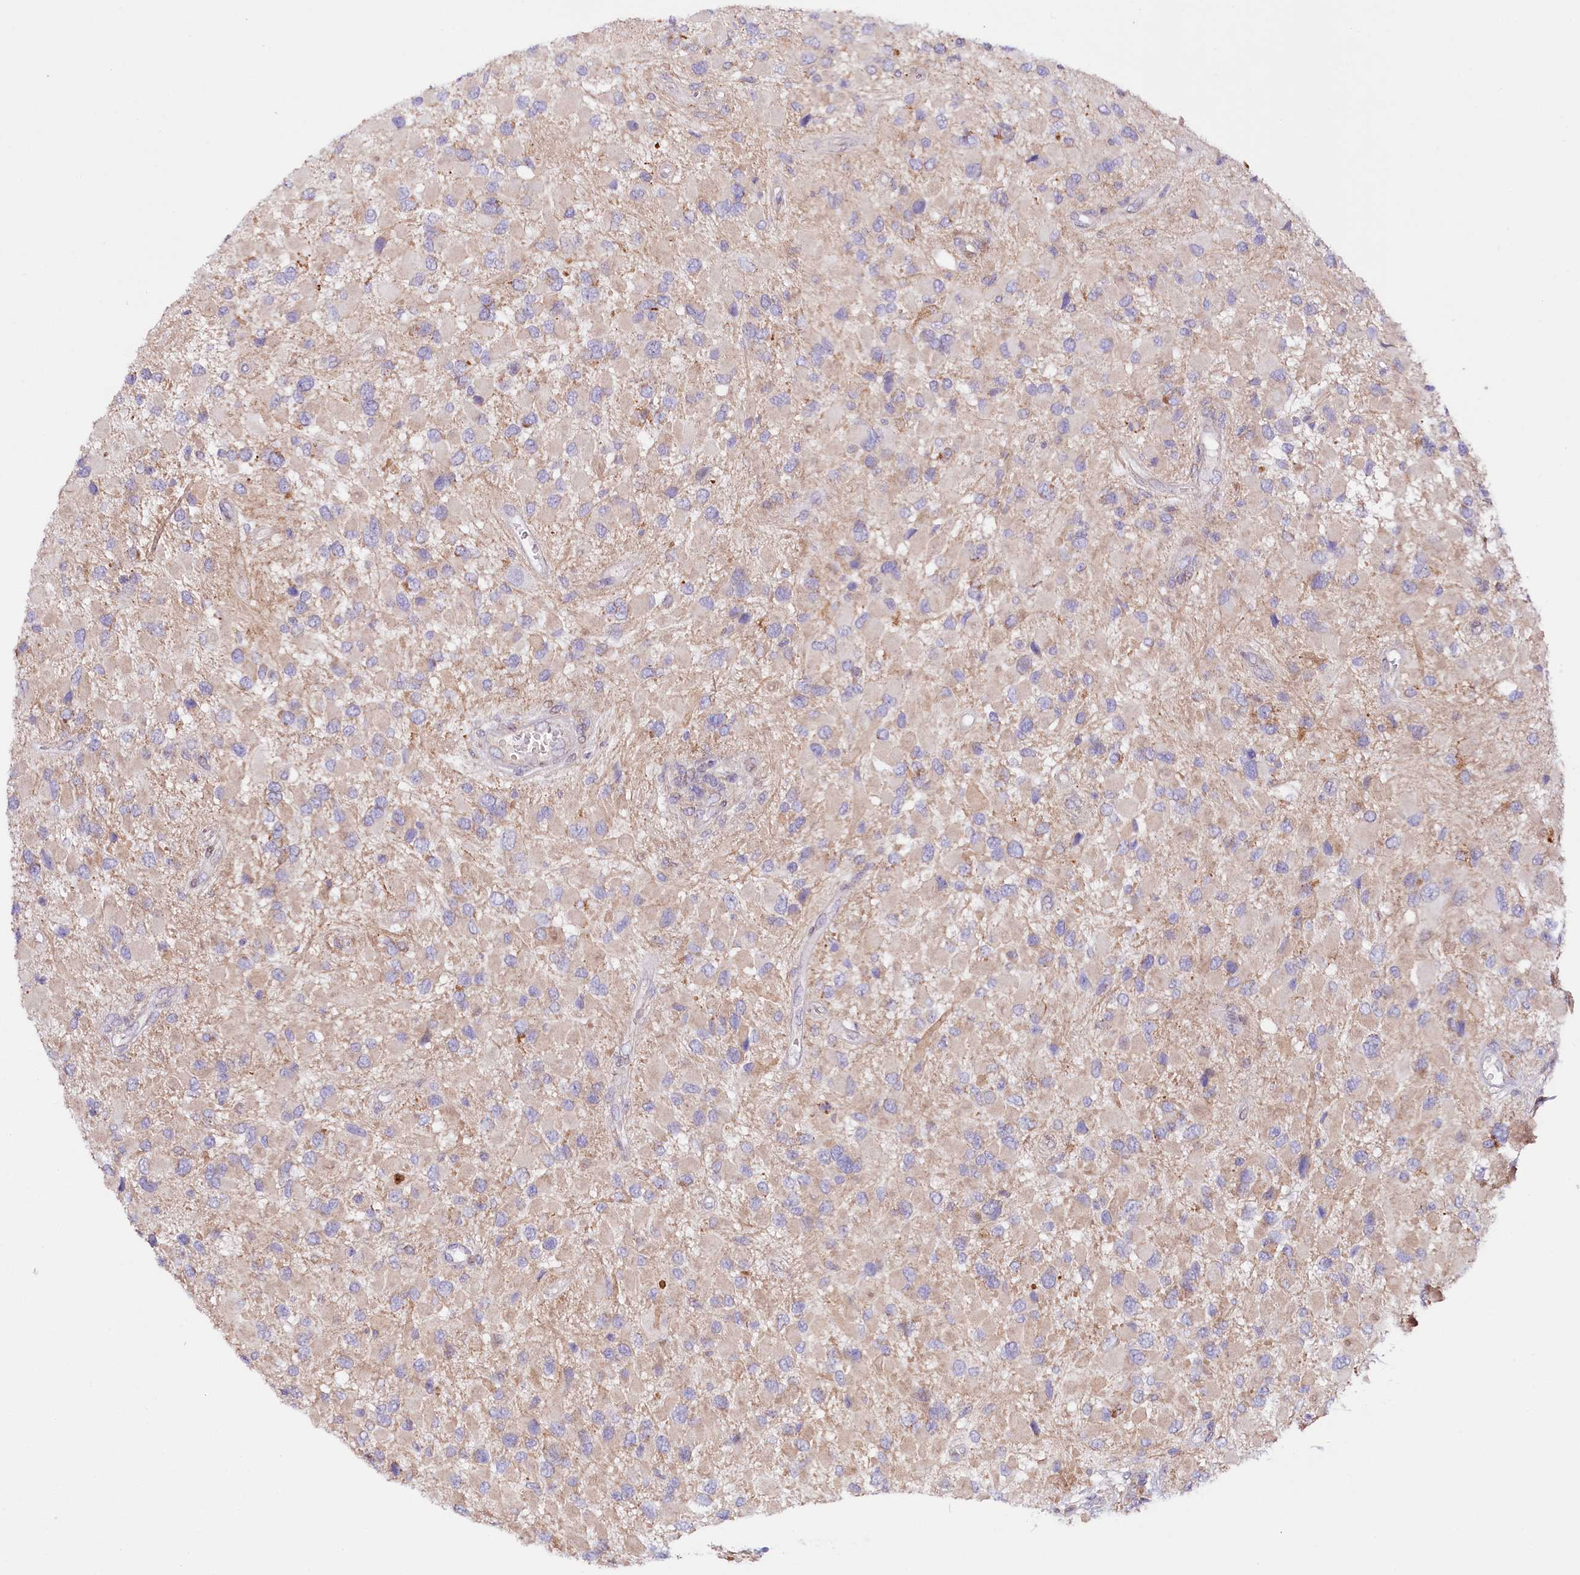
{"staining": {"intensity": "weak", "quantity": "<25%", "location": "cytoplasmic/membranous"}, "tissue": "glioma", "cell_type": "Tumor cells", "image_type": "cancer", "snomed": [{"axis": "morphology", "description": "Glioma, malignant, High grade"}, {"axis": "topography", "description": "Brain"}], "caption": "Malignant glioma (high-grade) stained for a protein using IHC exhibits no staining tumor cells.", "gene": "ZNF226", "patient": {"sex": "male", "age": 53}}